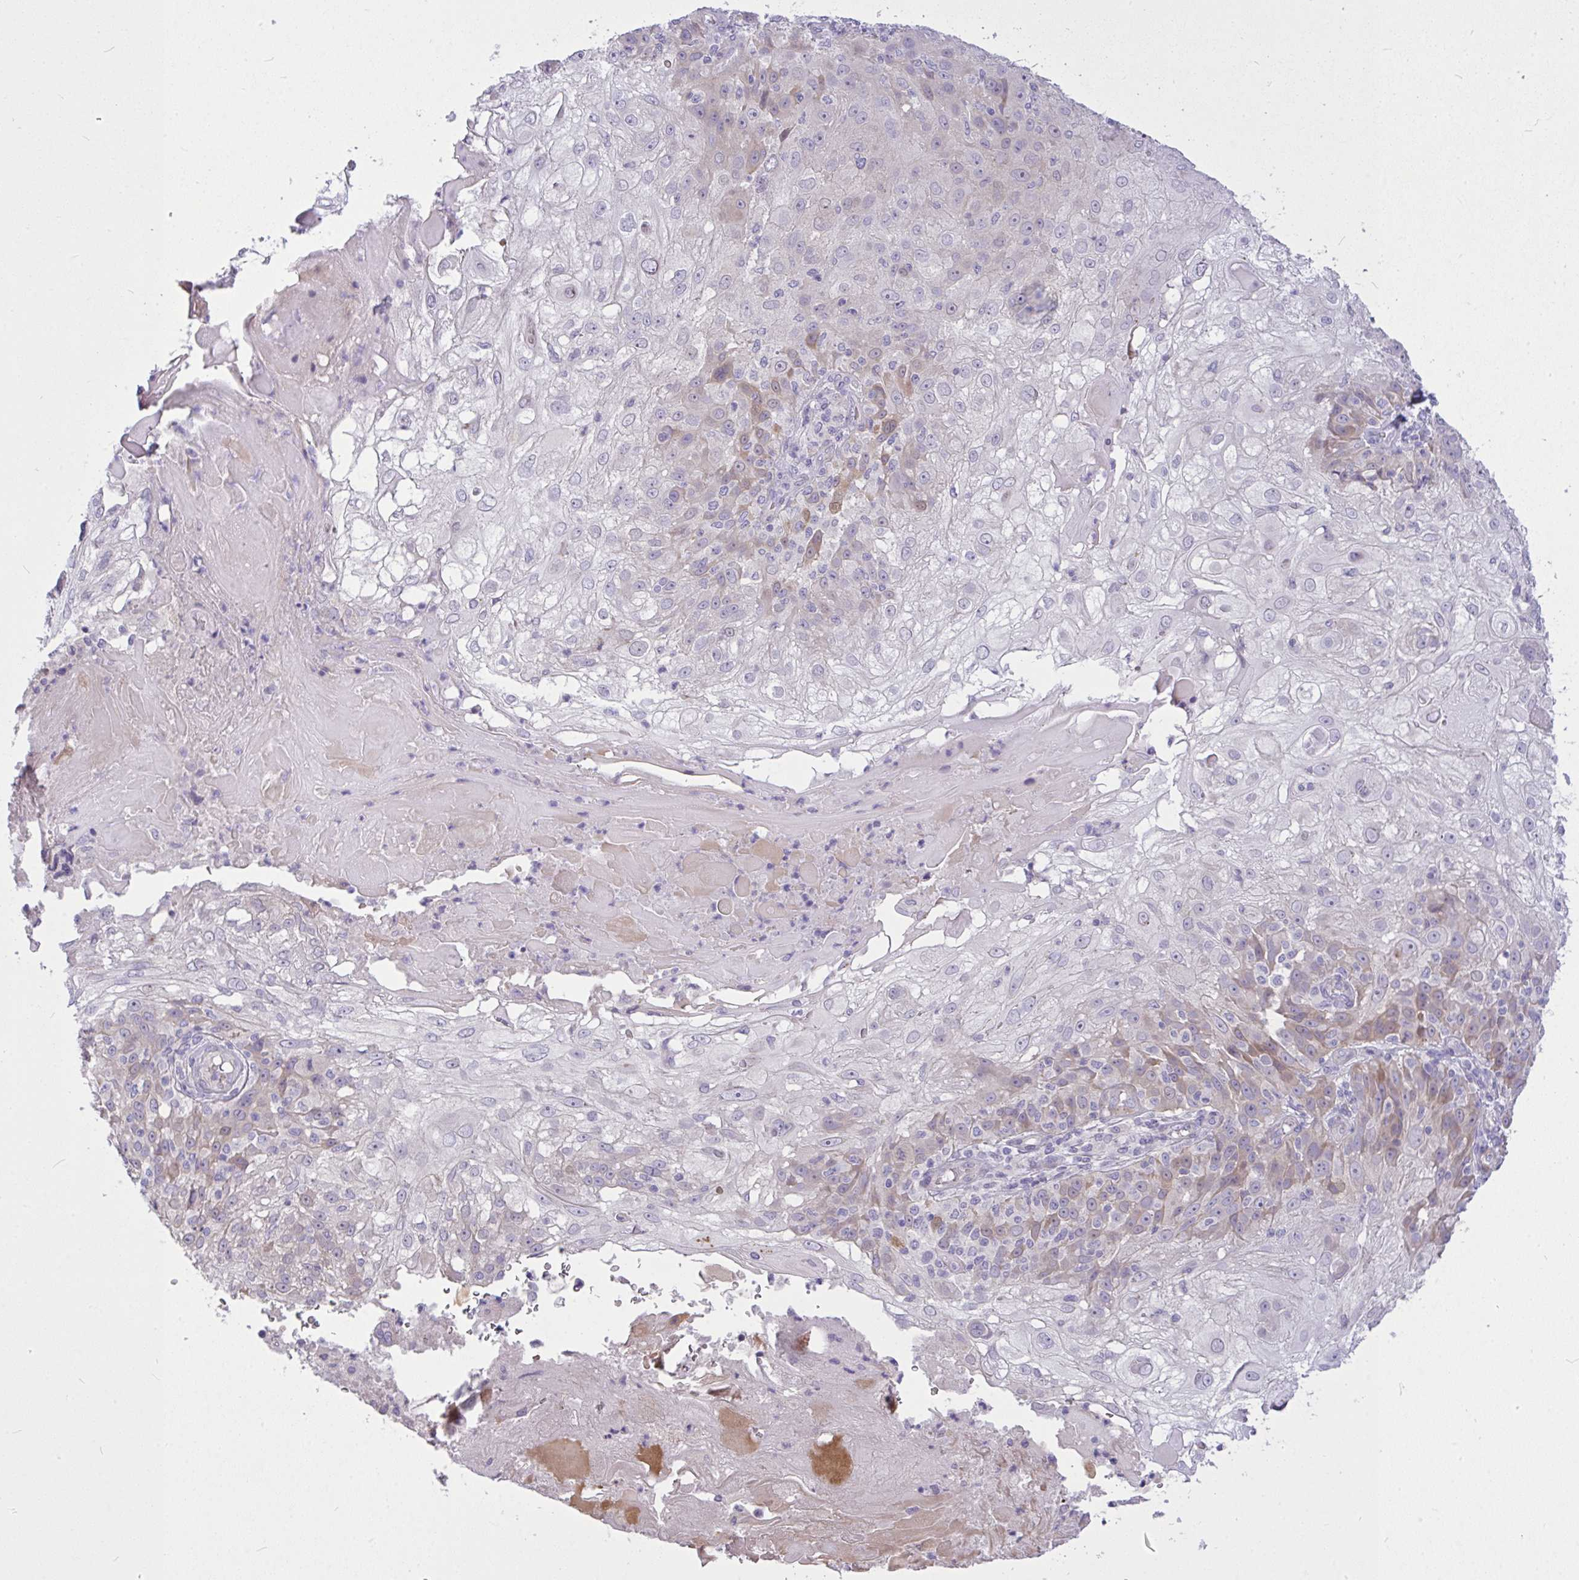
{"staining": {"intensity": "weak", "quantity": "<25%", "location": "cytoplasmic/membranous"}, "tissue": "skin cancer", "cell_type": "Tumor cells", "image_type": "cancer", "snomed": [{"axis": "morphology", "description": "Normal tissue, NOS"}, {"axis": "morphology", "description": "Squamous cell carcinoma, NOS"}, {"axis": "topography", "description": "Skin"}], "caption": "There is no significant staining in tumor cells of skin cancer (squamous cell carcinoma).", "gene": "MOCS1", "patient": {"sex": "female", "age": 83}}